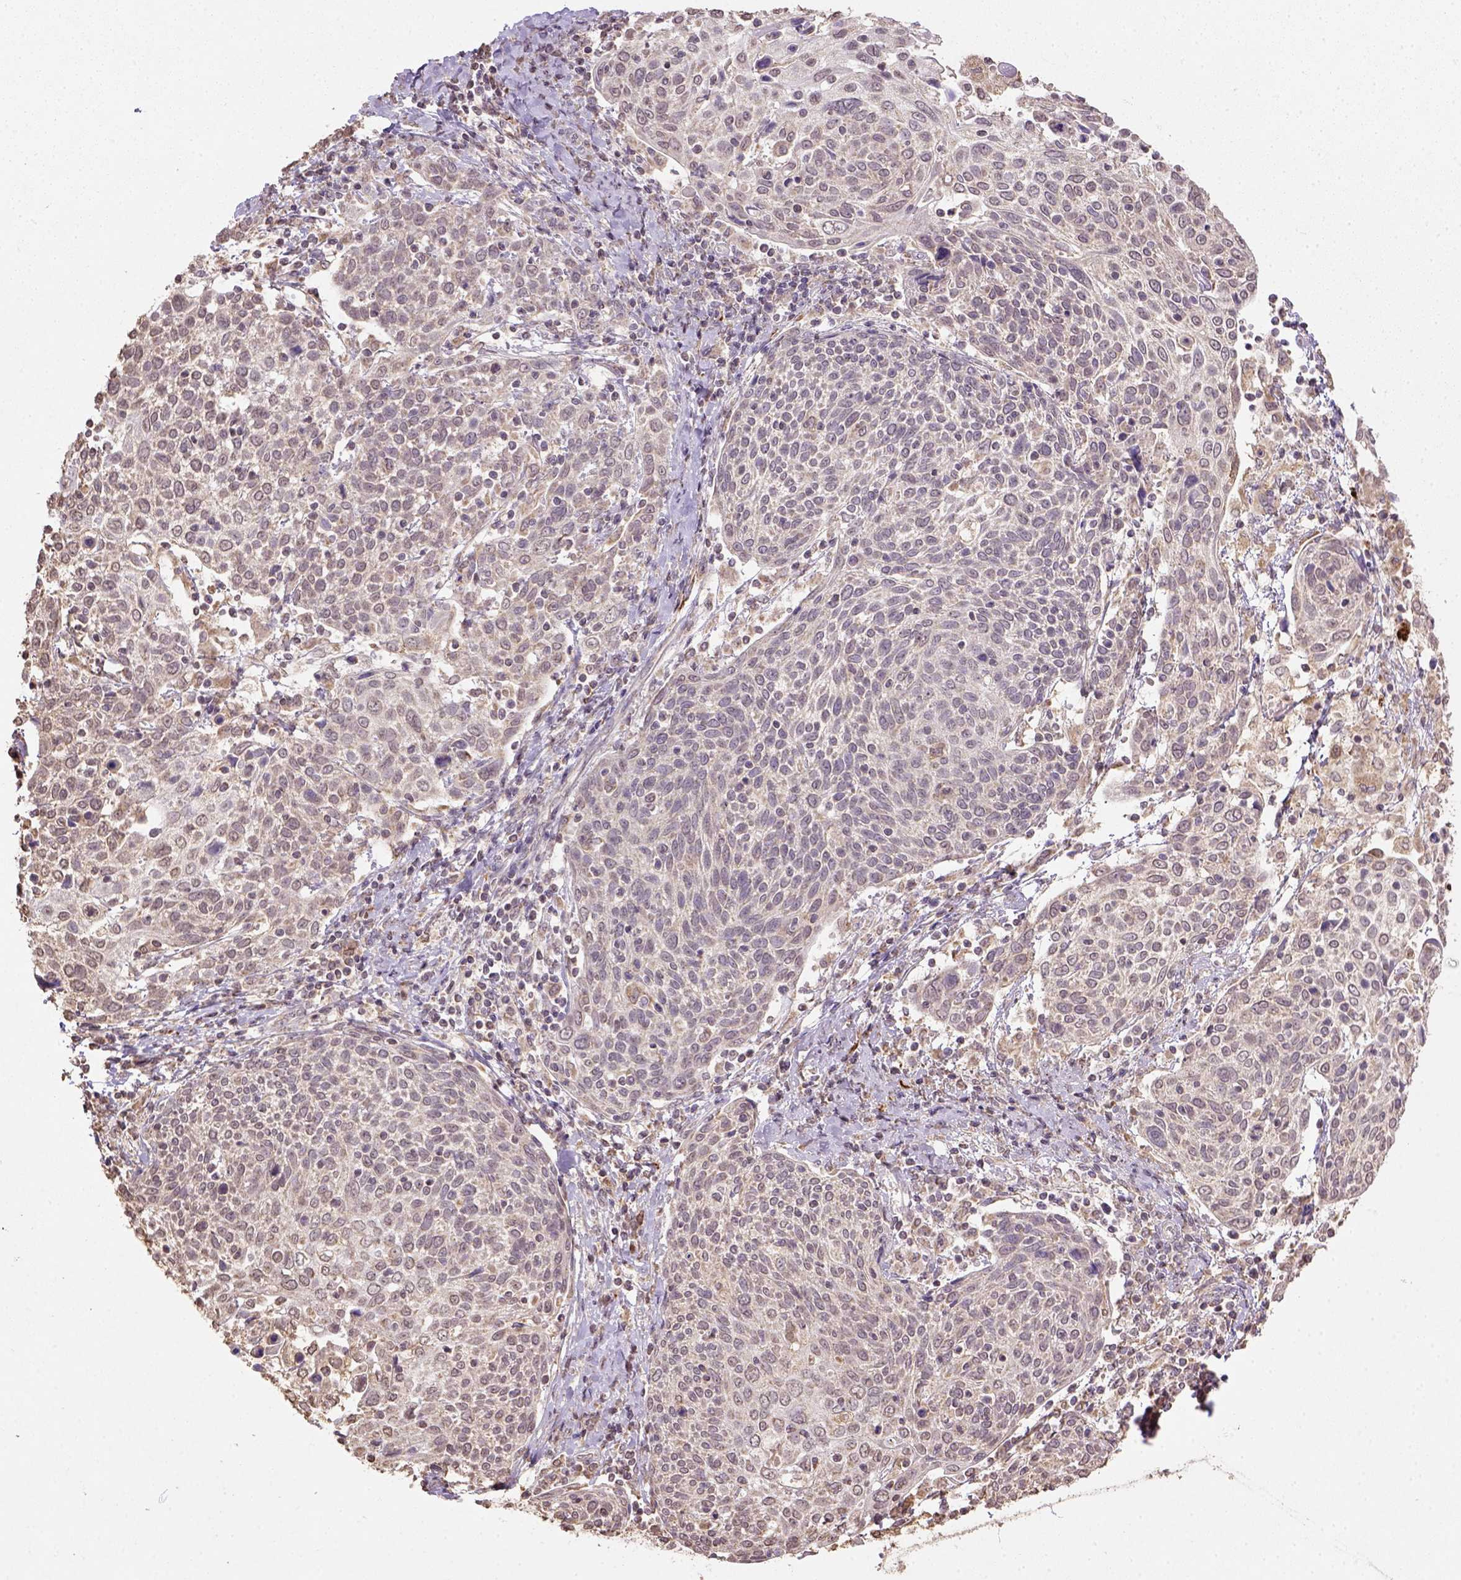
{"staining": {"intensity": "weak", "quantity": "25%-75%", "location": "cytoplasmic/membranous"}, "tissue": "cervical cancer", "cell_type": "Tumor cells", "image_type": "cancer", "snomed": [{"axis": "morphology", "description": "Squamous cell carcinoma, NOS"}, {"axis": "topography", "description": "Cervix"}], "caption": "This micrograph reveals squamous cell carcinoma (cervical) stained with IHC to label a protein in brown. The cytoplasmic/membranous of tumor cells show weak positivity for the protein. Nuclei are counter-stained blue.", "gene": "NUDT10", "patient": {"sex": "female", "age": 61}}